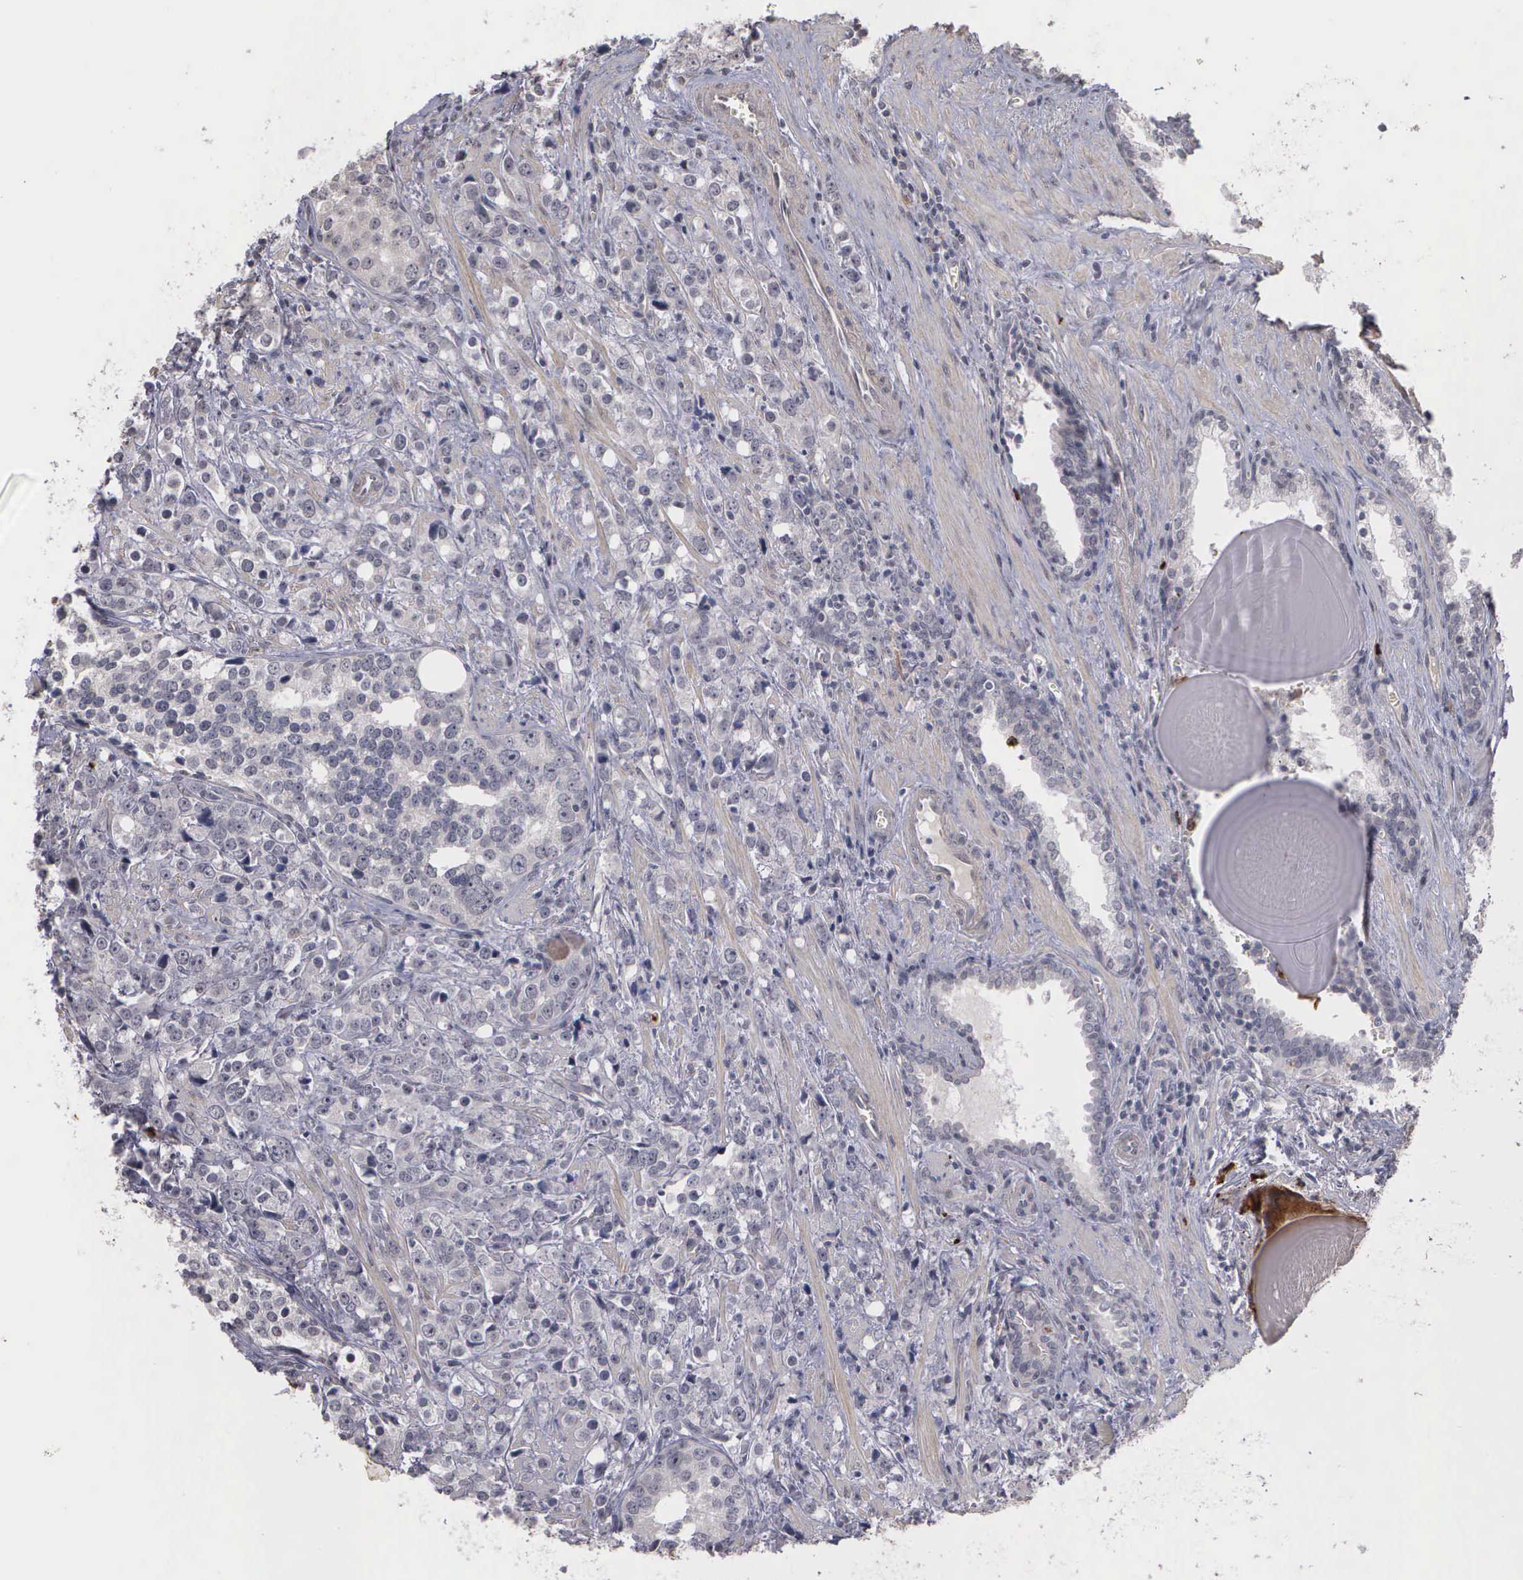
{"staining": {"intensity": "negative", "quantity": "none", "location": "none"}, "tissue": "prostate cancer", "cell_type": "Tumor cells", "image_type": "cancer", "snomed": [{"axis": "morphology", "description": "Adenocarcinoma, High grade"}, {"axis": "topography", "description": "Prostate"}], "caption": "Tumor cells show no significant positivity in prostate cancer (adenocarcinoma (high-grade)).", "gene": "MMP9", "patient": {"sex": "male", "age": 71}}